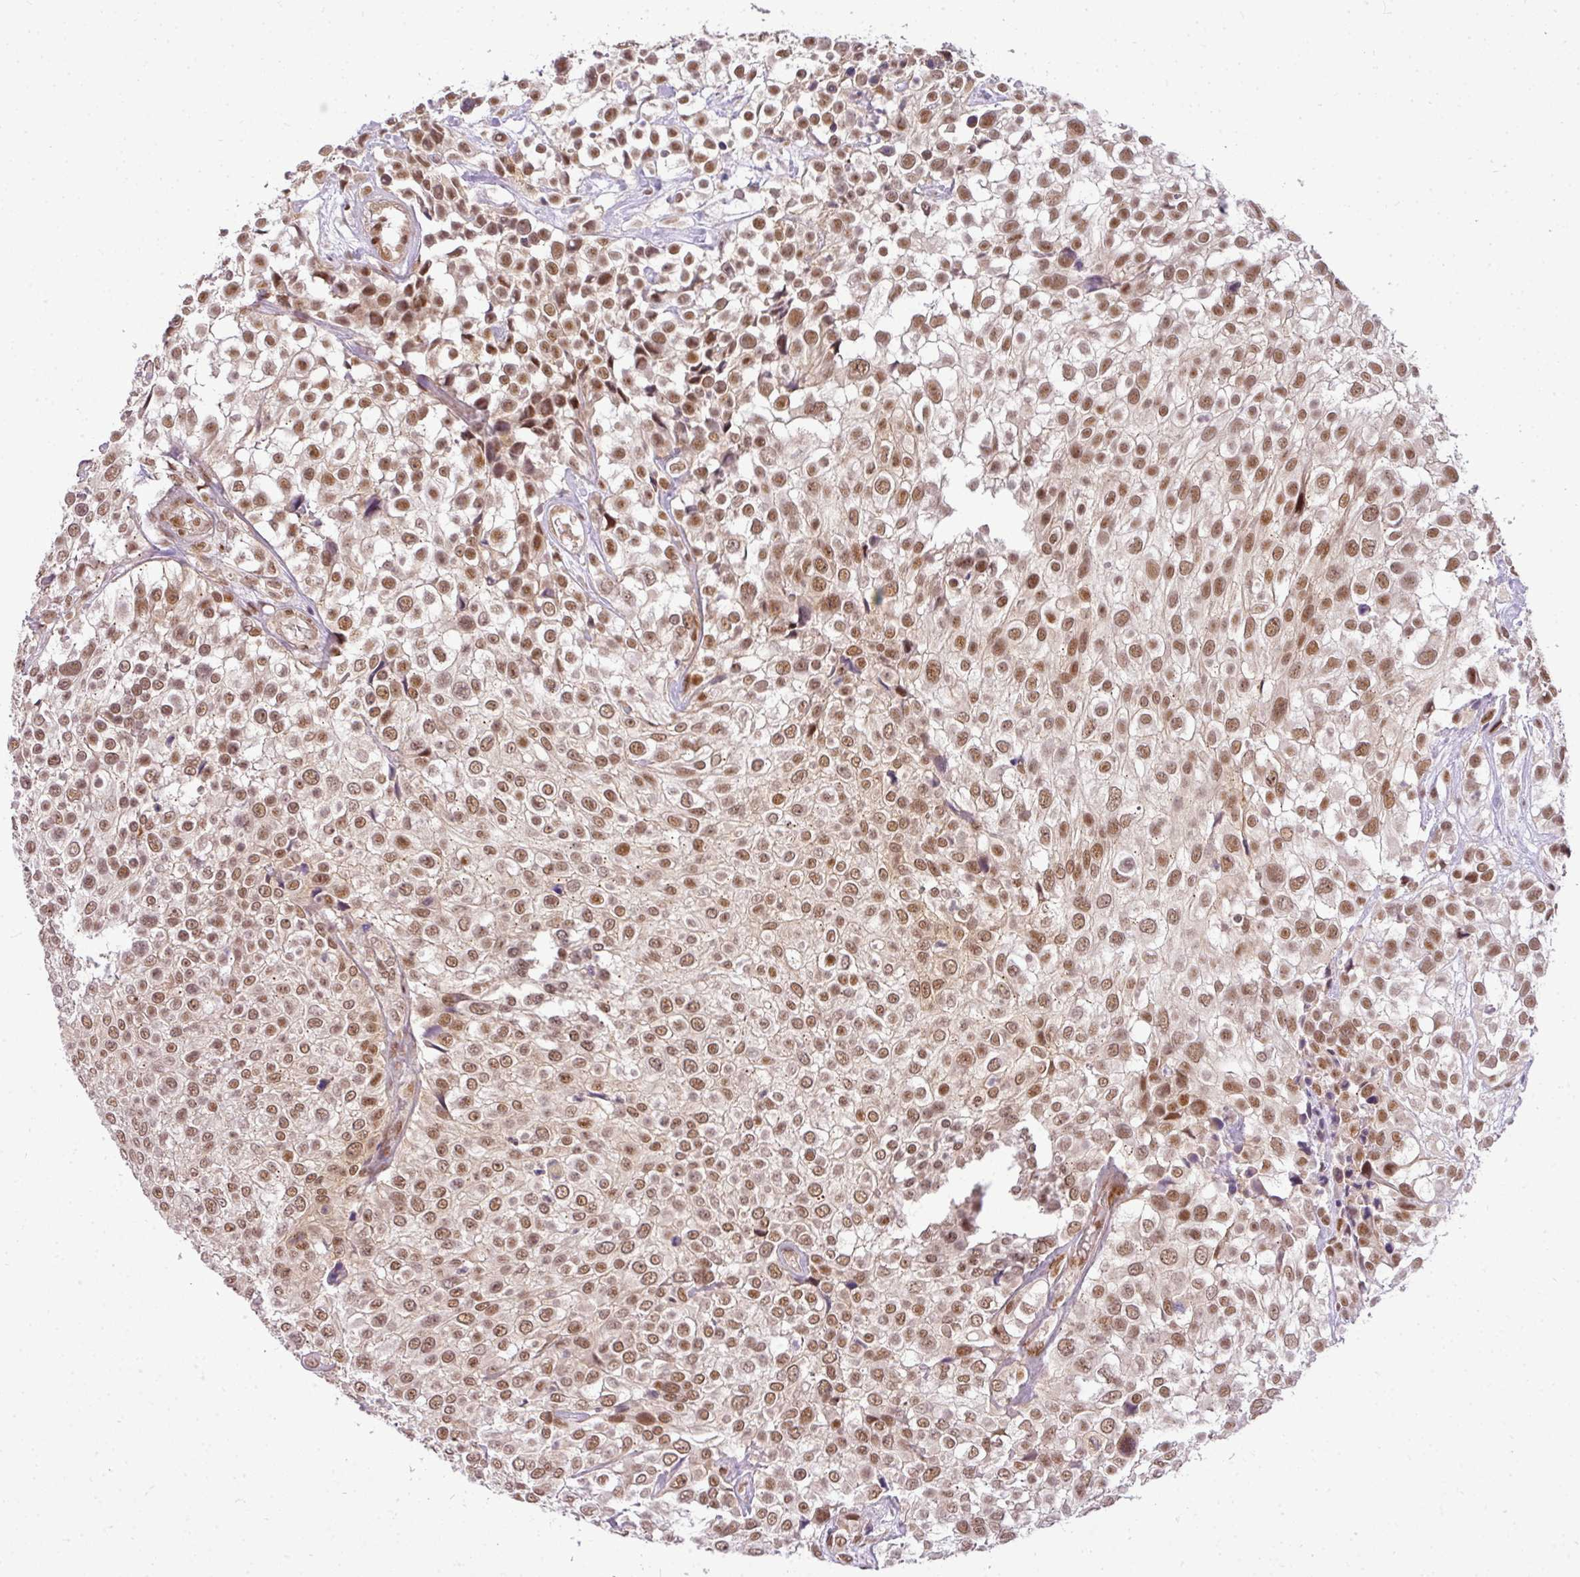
{"staining": {"intensity": "moderate", "quantity": ">75%", "location": "nuclear"}, "tissue": "urothelial cancer", "cell_type": "Tumor cells", "image_type": "cancer", "snomed": [{"axis": "morphology", "description": "Urothelial carcinoma, High grade"}, {"axis": "topography", "description": "Urinary bladder"}], "caption": "Moderate nuclear staining is seen in approximately >75% of tumor cells in urothelial carcinoma (high-grade). (brown staining indicates protein expression, while blue staining denotes nuclei).", "gene": "C1orf226", "patient": {"sex": "male", "age": 56}}